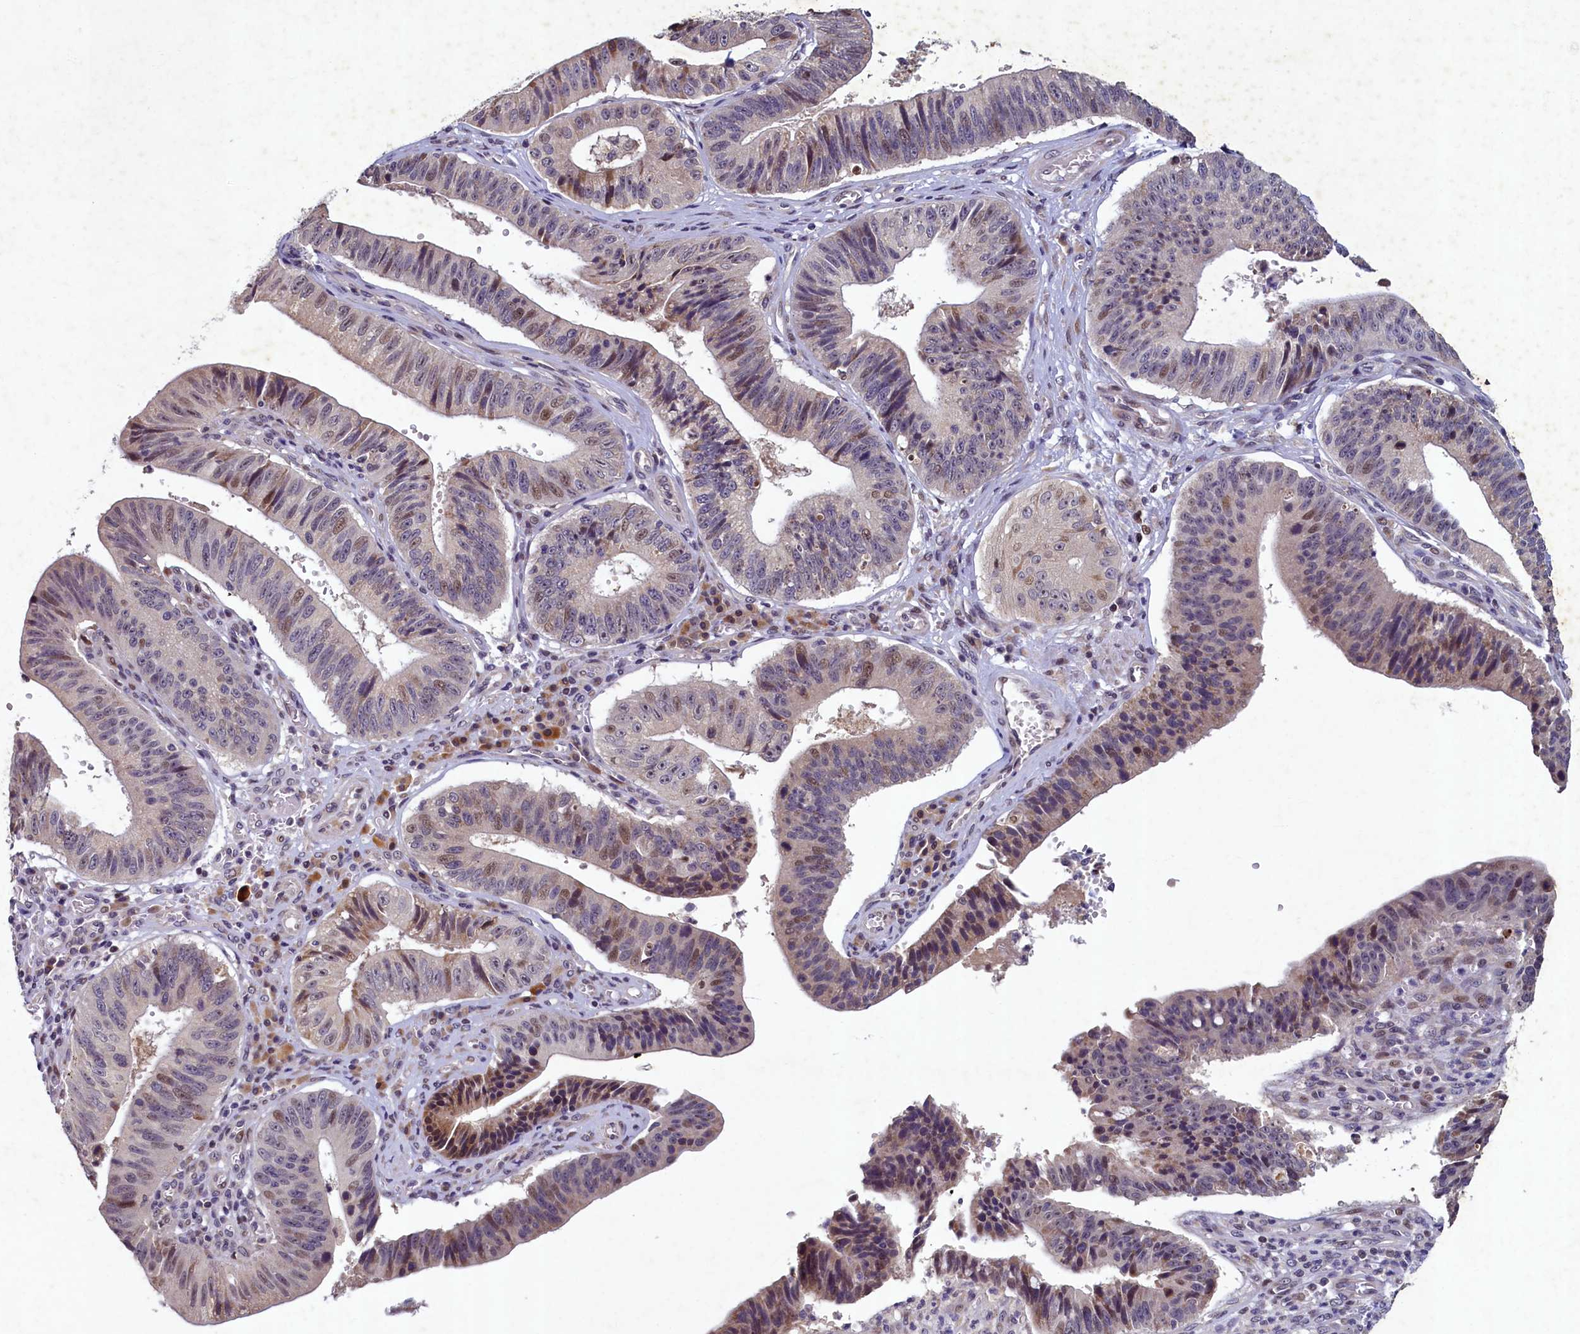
{"staining": {"intensity": "moderate", "quantity": "25%-75%", "location": "cytoplasmic/membranous,nuclear"}, "tissue": "stomach cancer", "cell_type": "Tumor cells", "image_type": "cancer", "snomed": [{"axis": "morphology", "description": "Adenocarcinoma, NOS"}, {"axis": "topography", "description": "Stomach"}], "caption": "High-power microscopy captured an immunohistochemistry image of stomach adenocarcinoma, revealing moderate cytoplasmic/membranous and nuclear staining in approximately 25%-75% of tumor cells. The protein is stained brown, and the nuclei are stained in blue (DAB IHC with brightfield microscopy, high magnification).", "gene": "LATS2", "patient": {"sex": "male", "age": 59}}